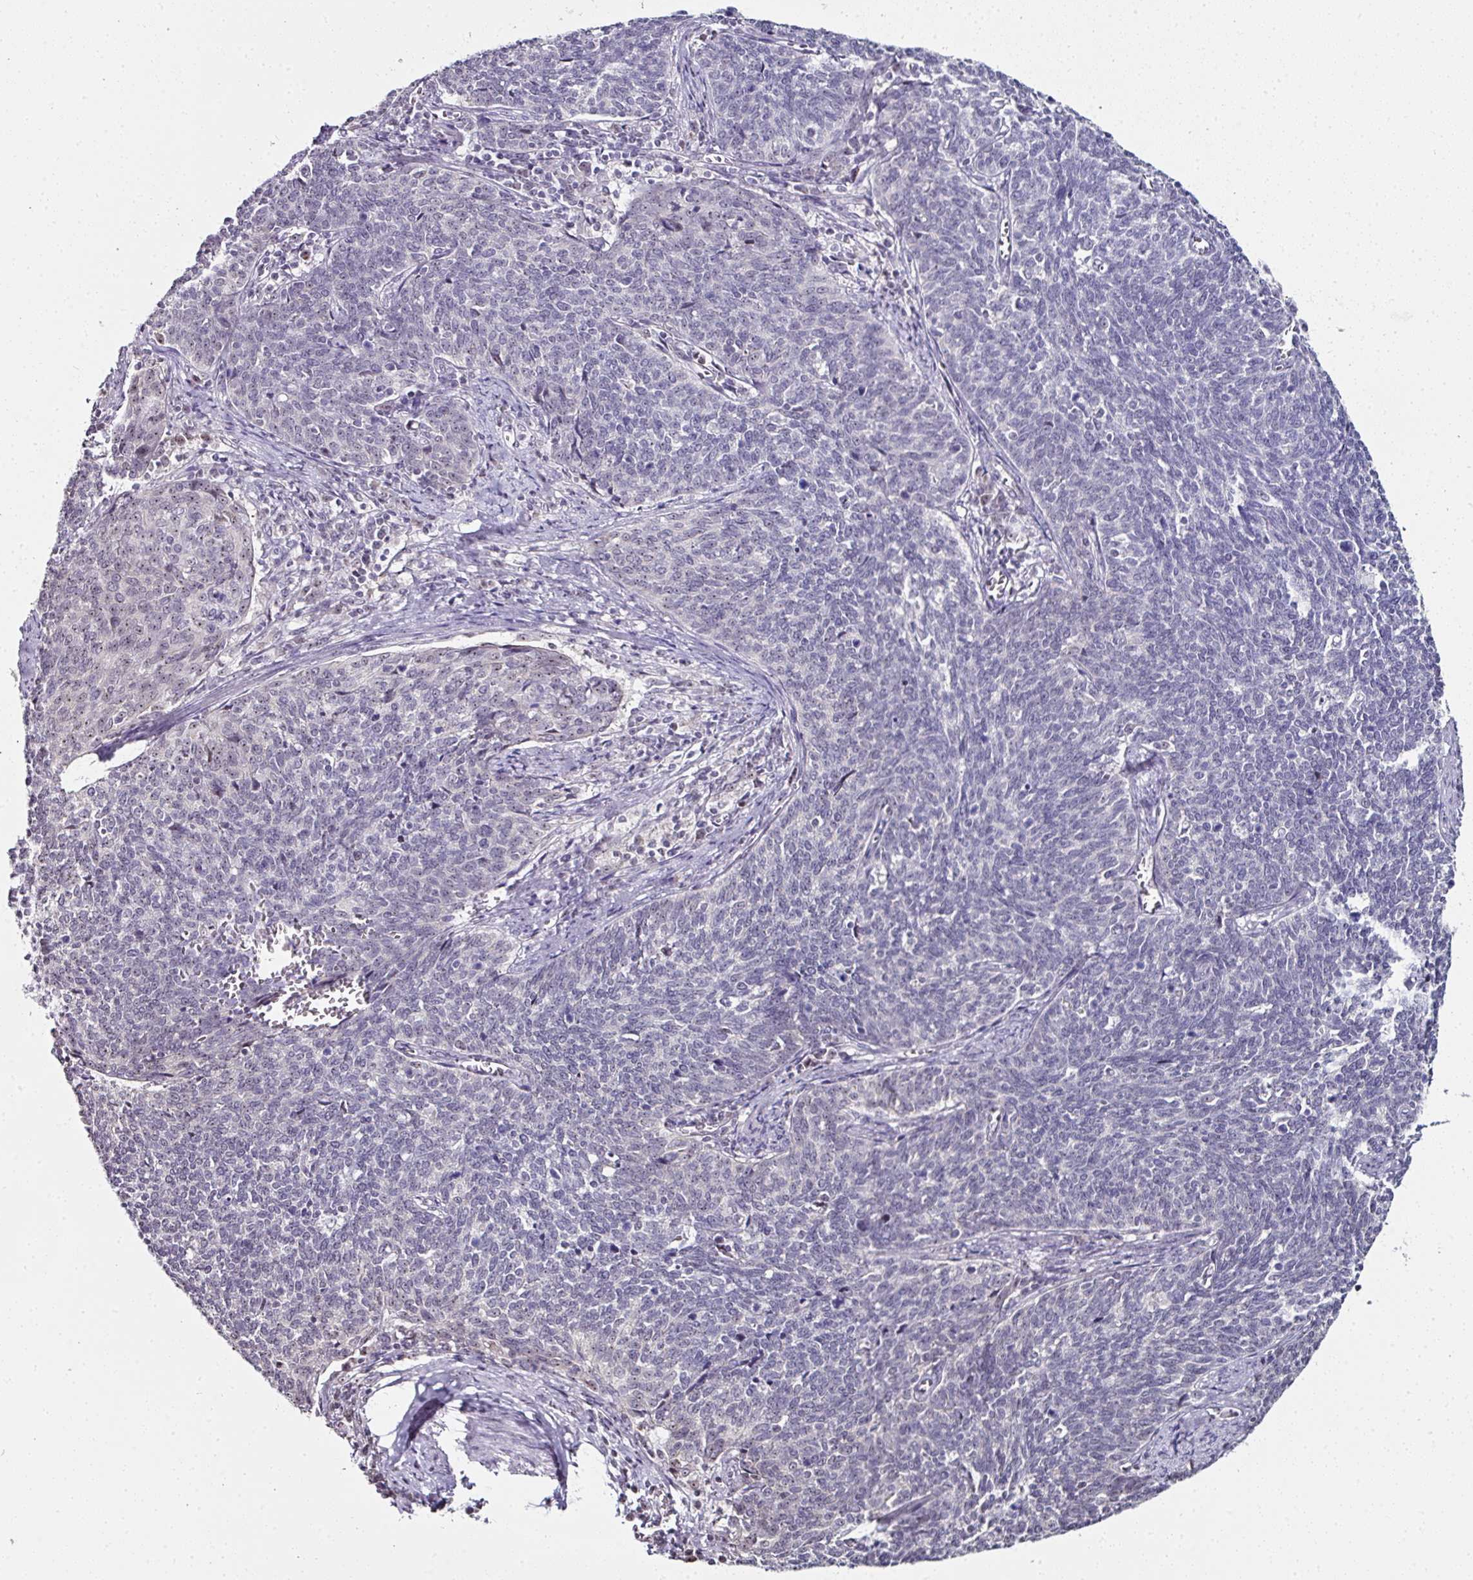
{"staining": {"intensity": "negative", "quantity": "none", "location": "none"}, "tissue": "cervical cancer", "cell_type": "Tumor cells", "image_type": "cancer", "snomed": [{"axis": "morphology", "description": "Squamous cell carcinoma, NOS"}, {"axis": "topography", "description": "Cervix"}], "caption": "High power microscopy image of an IHC photomicrograph of cervical squamous cell carcinoma, revealing no significant positivity in tumor cells.", "gene": "NACC2", "patient": {"sex": "female", "age": 39}}